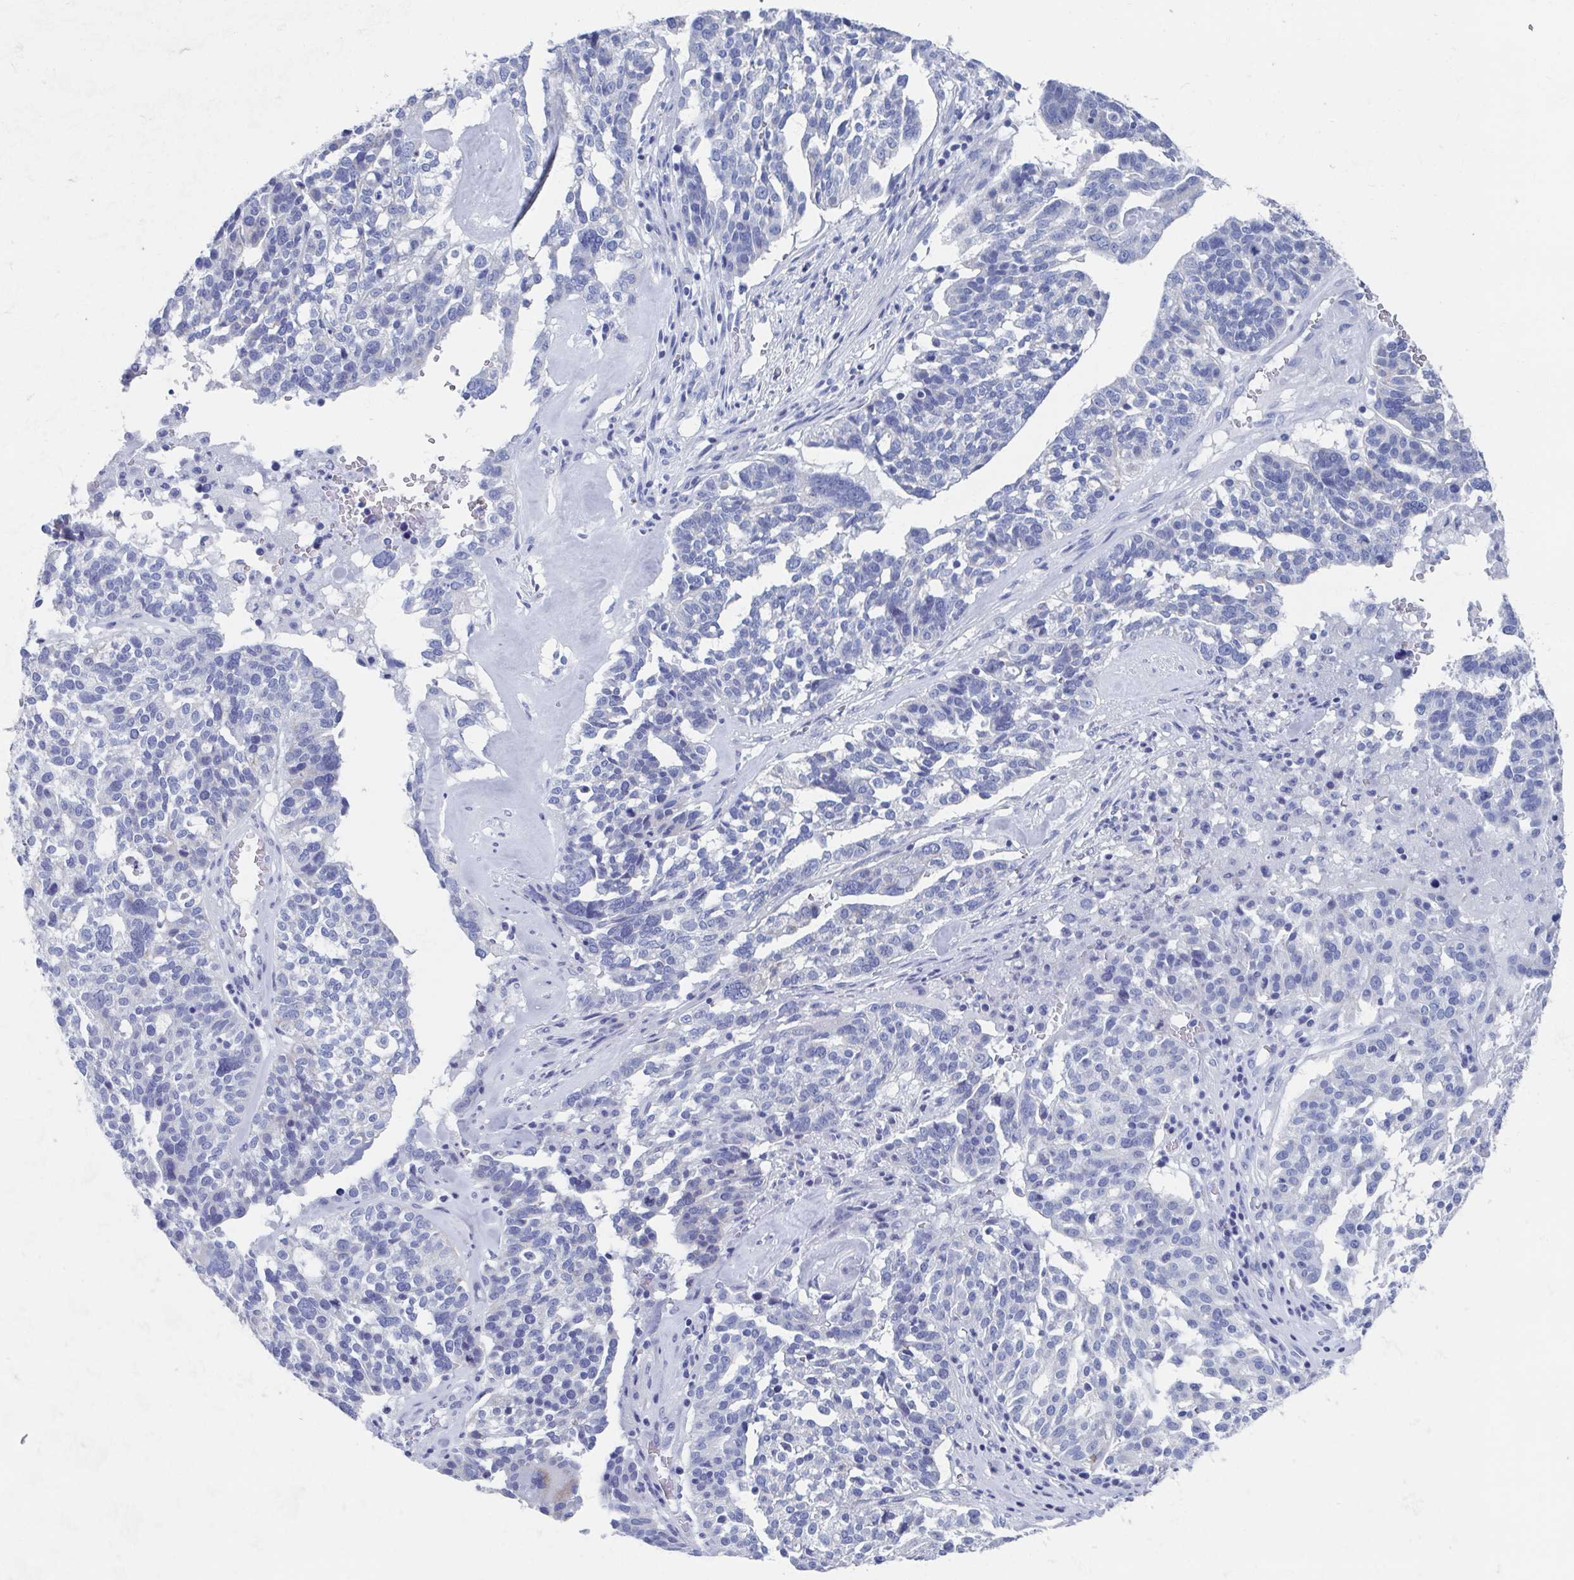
{"staining": {"intensity": "negative", "quantity": "none", "location": "none"}, "tissue": "ovarian cancer", "cell_type": "Tumor cells", "image_type": "cancer", "snomed": [{"axis": "morphology", "description": "Cystadenocarcinoma, serous, NOS"}, {"axis": "topography", "description": "Ovary"}], "caption": "Histopathology image shows no protein staining in tumor cells of serous cystadenocarcinoma (ovarian) tissue.", "gene": "SHCBP1L", "patient": {"sex": "female", "age": 59}}